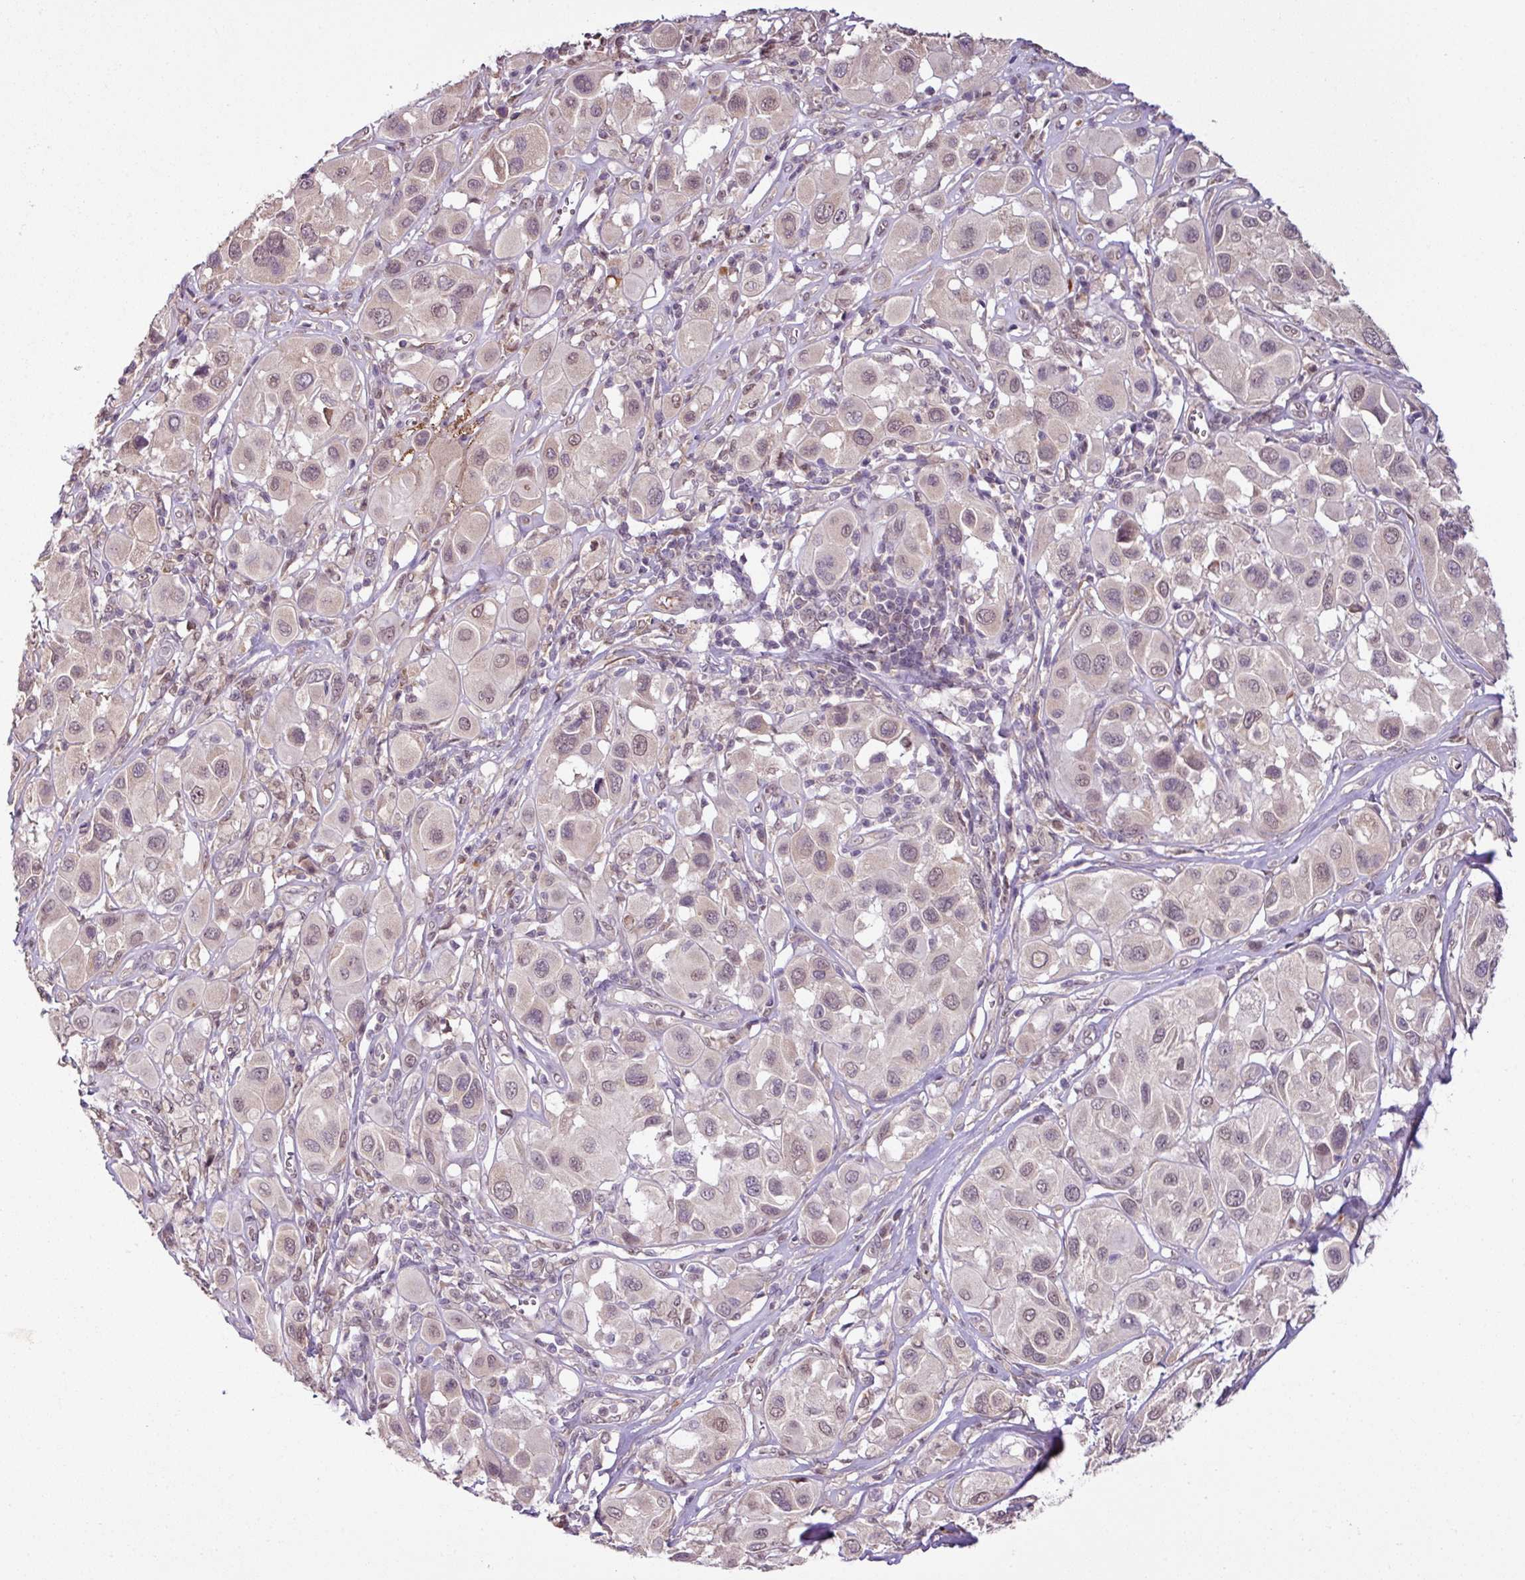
{"staining": {"intensity": "weak", "quantity": "<25%", "location": "cytoplasmic/membranous,nuclear"}, "tissue": "melanoma", "cell_type": "Tumor cells", "image_type": "cancer", "snomed": [{"axis": "morphology", "description": "Malignant melanoma, Metastatic site"}, {"axis": "topography", "description": "Skin"}], "caption": "Tumor cells are negative for protein expression in human melanoma.", "gene": "DNAAF4", "patient": {"sex": "male", "age": 41}}